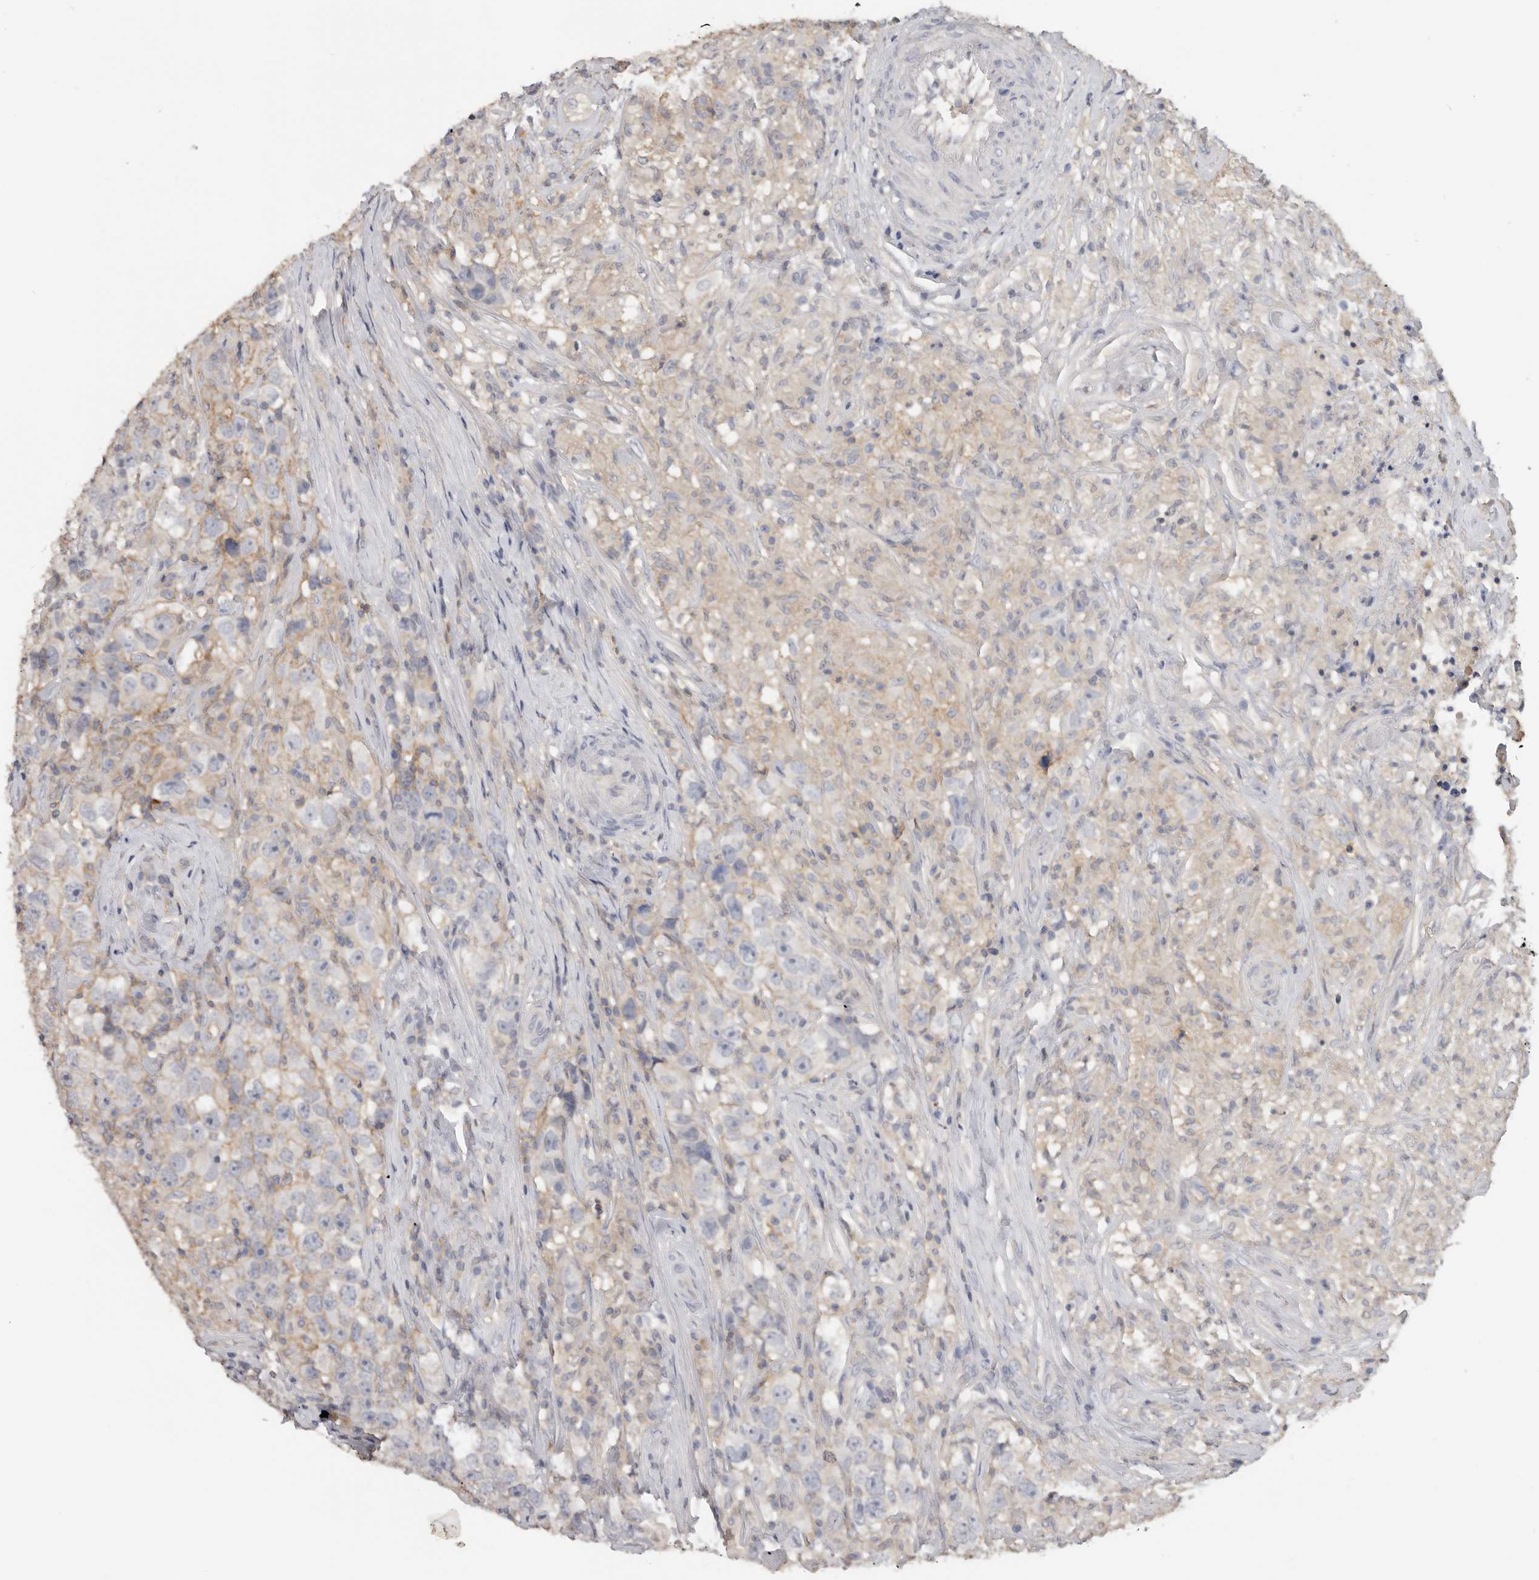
{"staining": {"intensity": "weak", "quantity": "<25%", "location": "cytoplasmic/membranous"}, "tissue": "testis cancer", "cell_type": "Tumor cells", "image_type": "cancer", "snomed": [{"axis": "morphology", "description": "Seminoma, NOS"}, {"axis": "topography", "description": "Testis"}], "caption": "This is an IHC image of testis cancer (seminoma). There is no expression in tumor cells.", "gene": "WDTC1", "patient": {"sex": "male", "age": 49}}